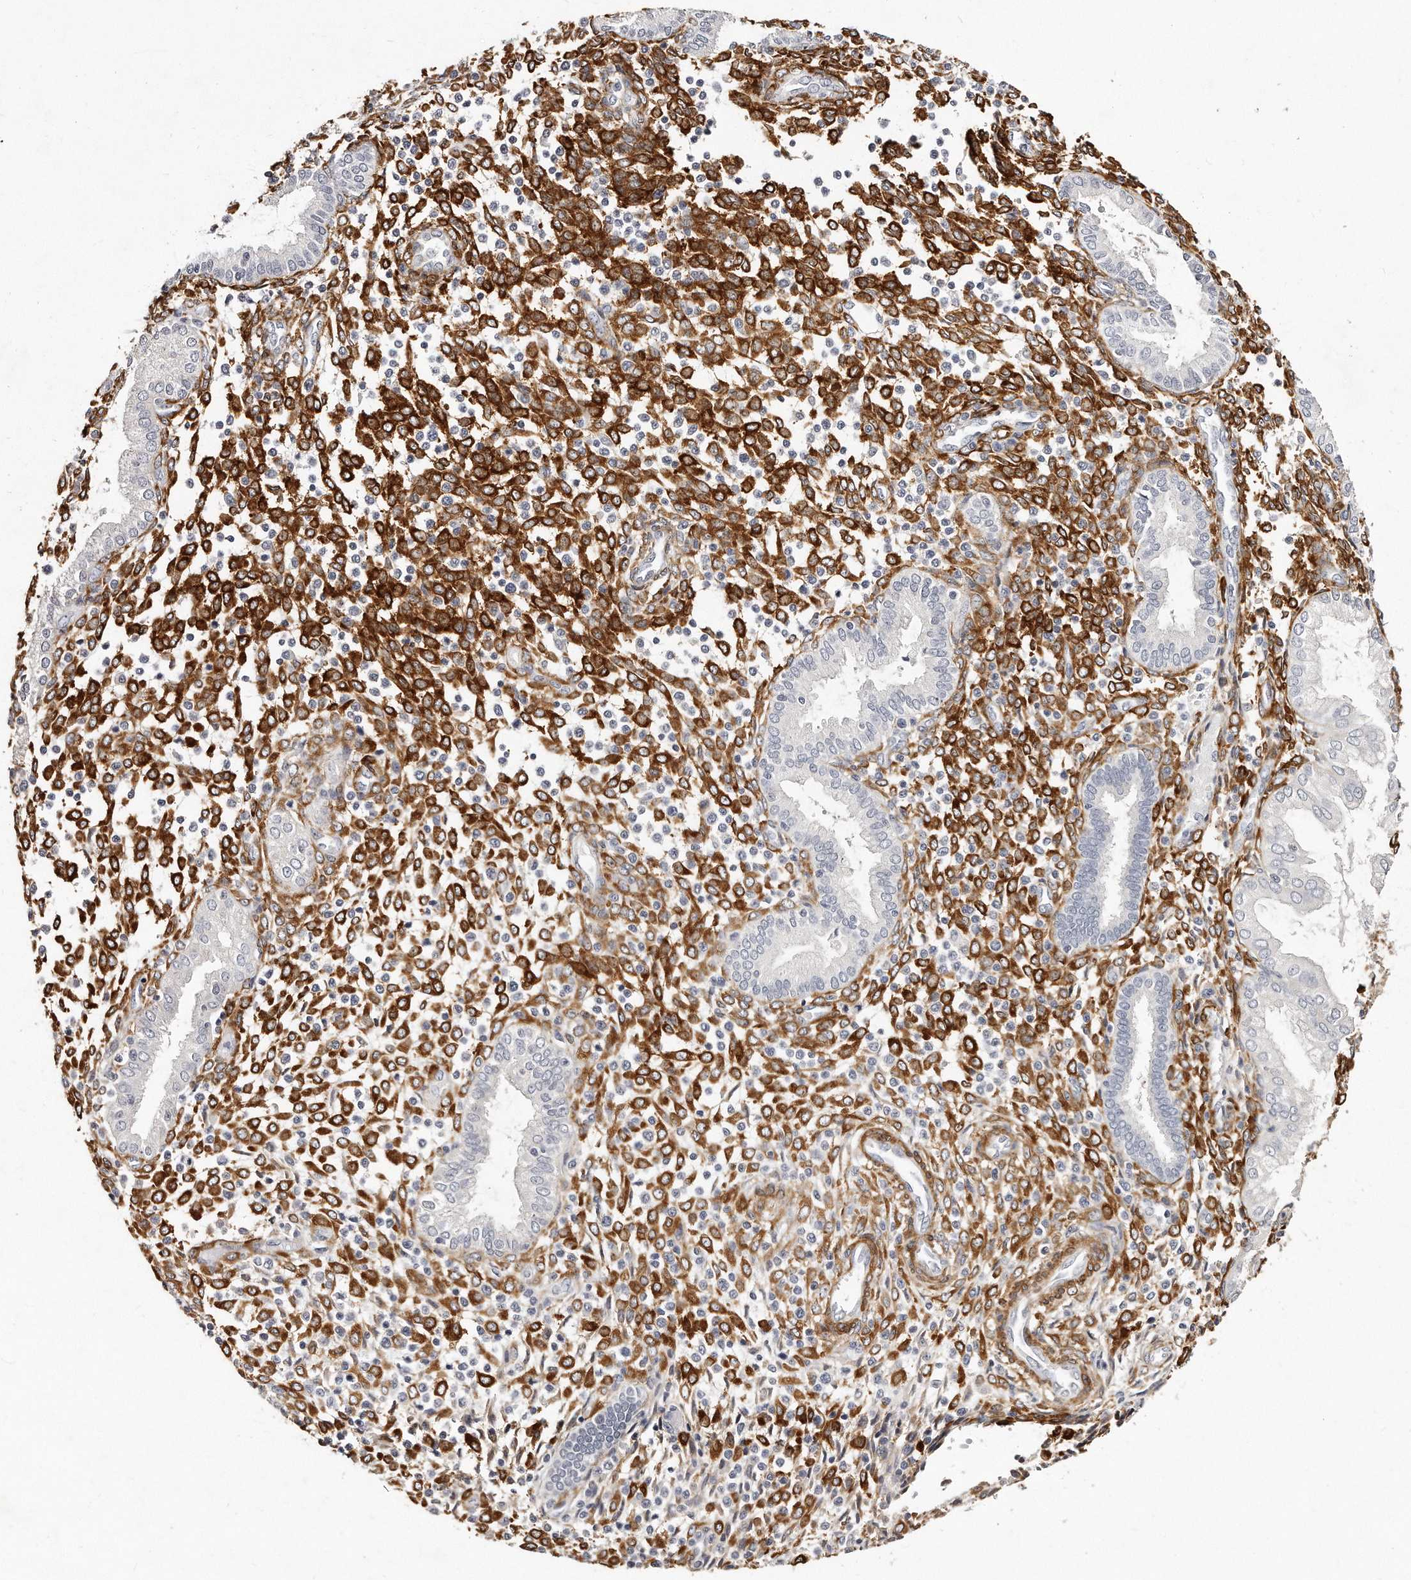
{"staining": {"intensity": "strong", "quantity": "25%-75%", "location": "cytoplasmic/membranous"}, "tissue": "endometrium", "cell_type": "Cells in endometrial stroma", "image_type": "normal", "snomed": [{"axis": "morphology", "description": "Normal tissue, NOS"}, {"axis": "topography", "description": "Endometrium"}], "caption": "Immunohistochemical staining of normal endometrium shows 25%-75% levels of strong cytoplasmic/membranous protein positivity in approximately 25%-75% of cells in endometrial stroma. Using DAB (brown) and hematoxylin (blue) stains, captured at high magnification using brightfield microscopy.", "gene": "LMOD1", "patient": {"sex": "female", "age": 53}}